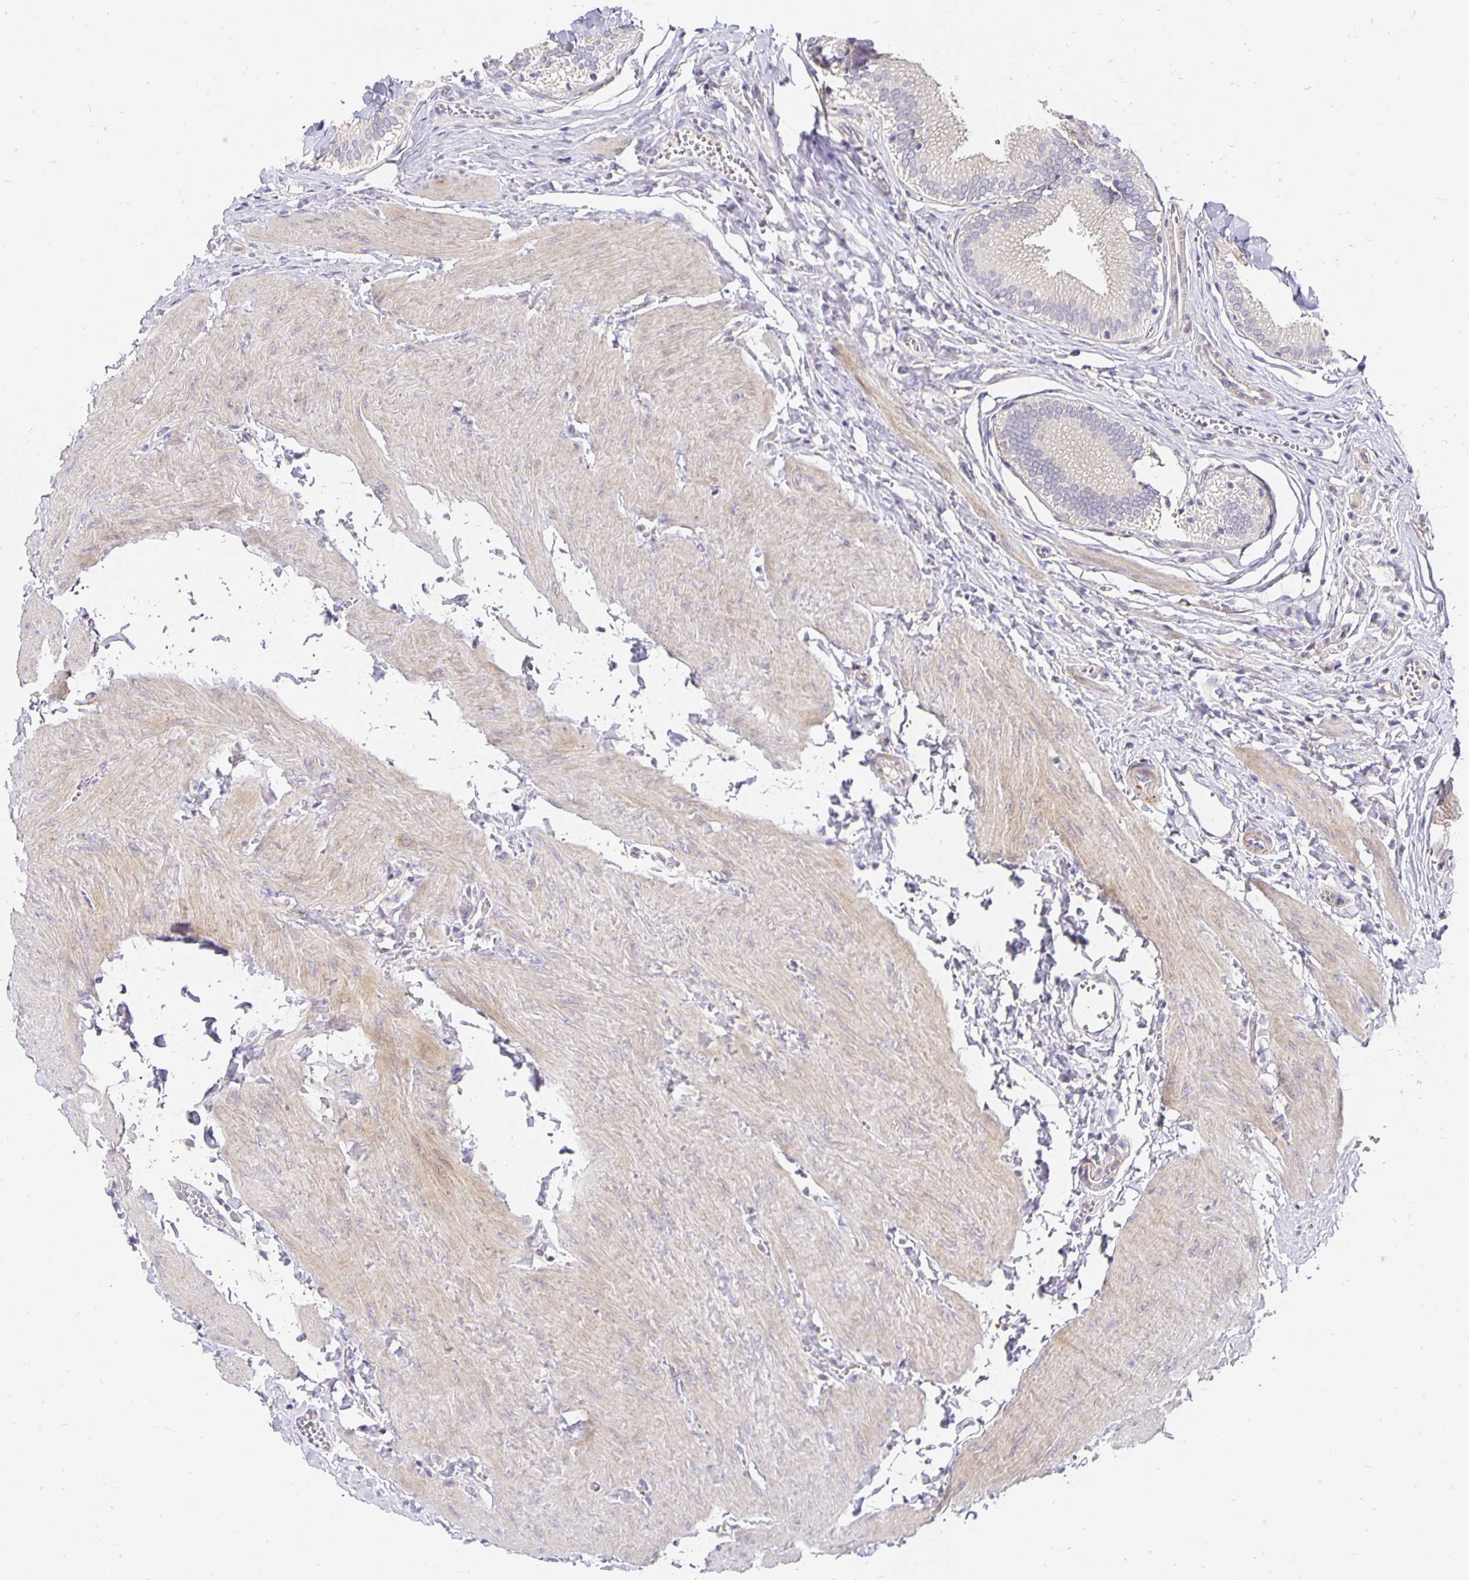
{"staining": {"intensity": "weak", "quantity": "<25%", "location": "cytoplasmic/membranous"}, "tissue": "gallbladder", "cell_type": "Glandular cells", "image_type": "normal", "snomed": [{"axis": "morphology", "description": "Normal tissue, NOS"}, {"axis": "topography", "description": "Gallbladder"}, {"axis": "topography", "description": "Peripheral nerve tissue"}], "caption": "The histopathology image displays no staining of glandular cells in normal gallbladder. (Brightfield microscopy of DAB (3,3'-diaminobenzidine) IHC at high magnification).", "gene": "PLOD1", "patient": {"sex": "male", "age": 17}}